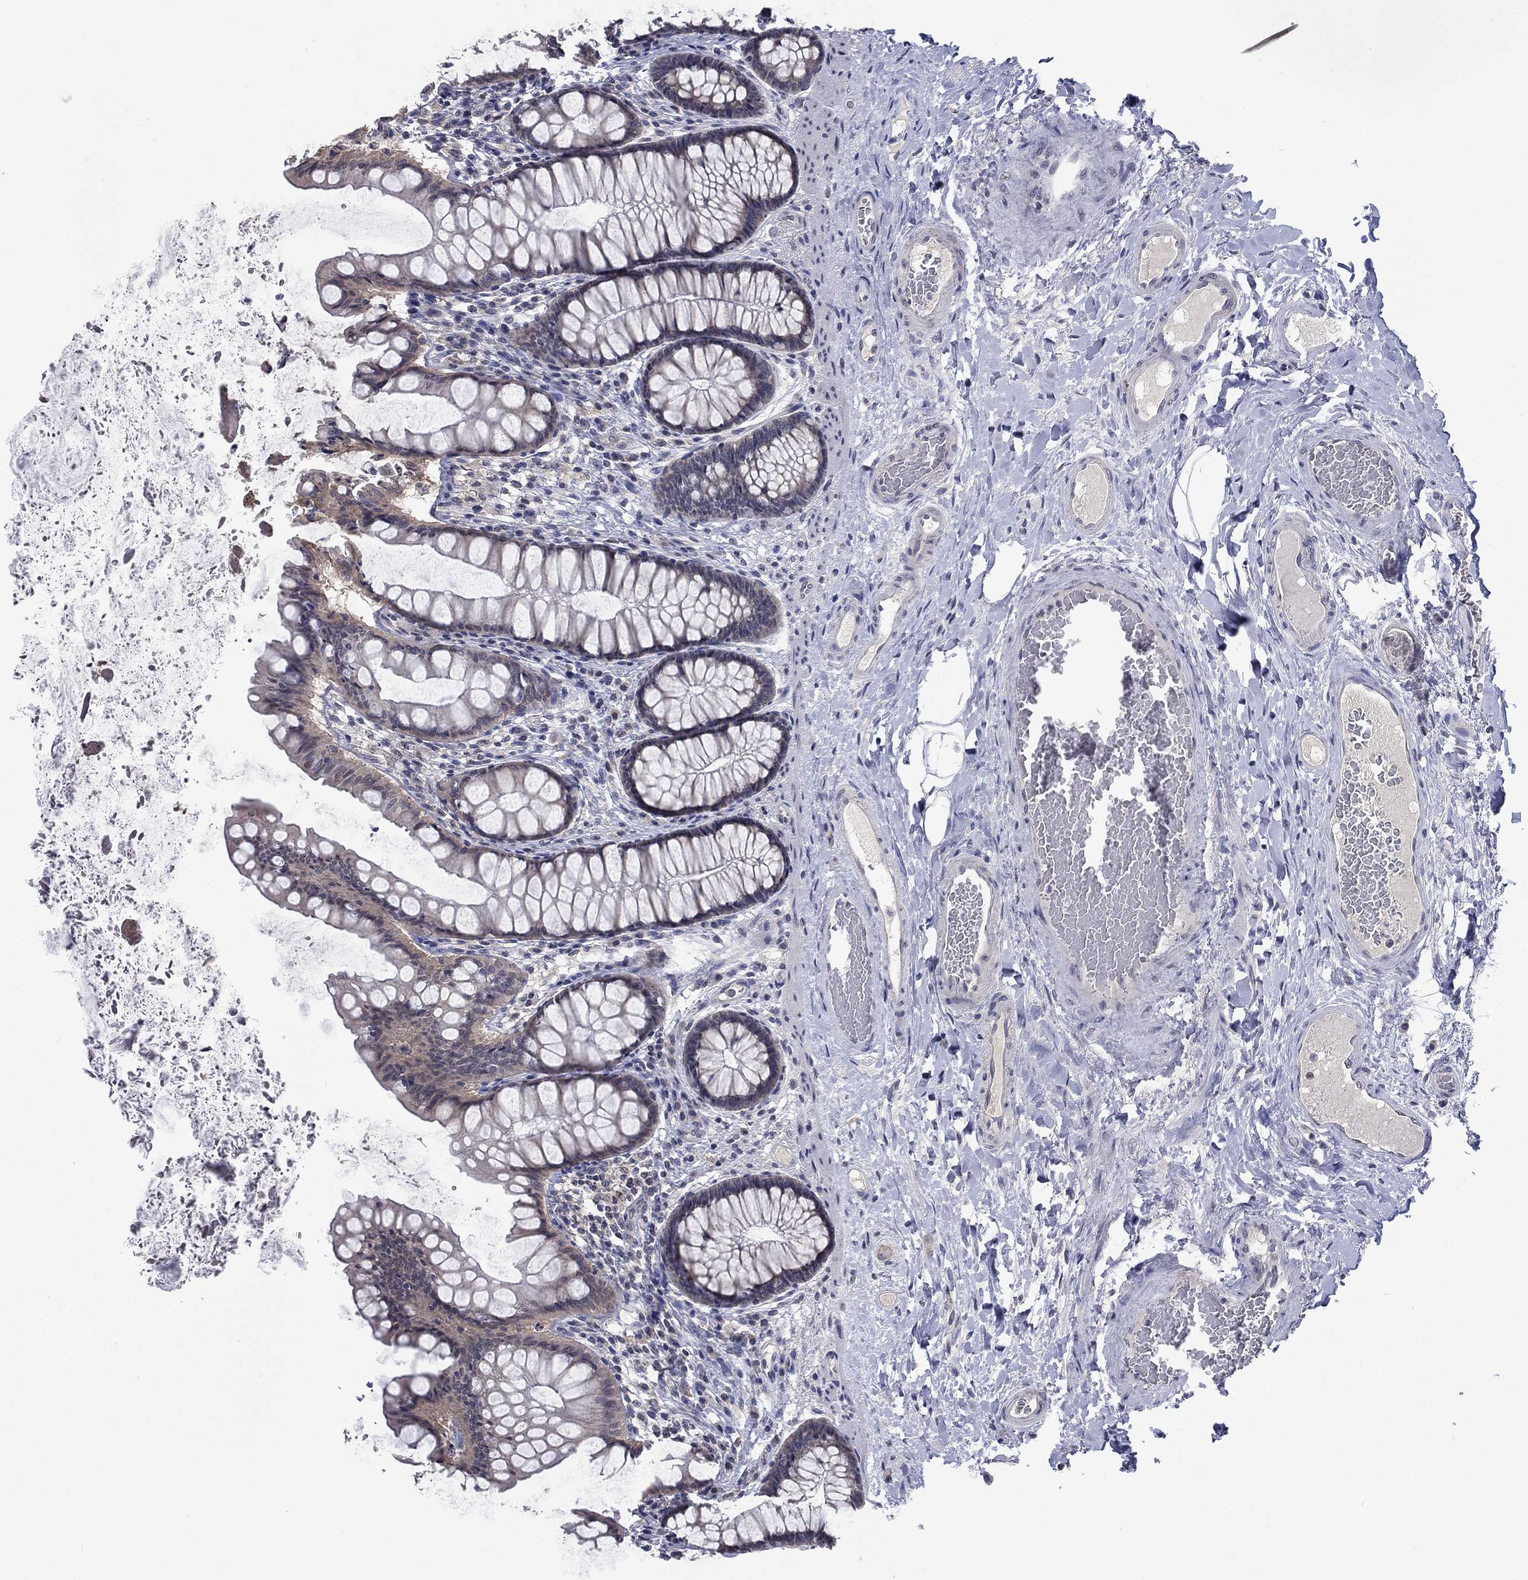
{"staining": {"intensity": "negative", "quantity": "none", "location": "none"}, "tissue": "colon", "cell_type": "Endothelial cells", "image_type": "normal", "snomed": [{"axis": "morphology", "description": "Normal tissue, NOS"}, {"axis": "topography", "description": "Colon"}], "caption": "There is no significant expression in endothelial cells of colon. (DAB immunohistochemistry with hematoxylin counter stain).", "gene": "SPATA33", "patient": {"sex": "female", "age": 65}}